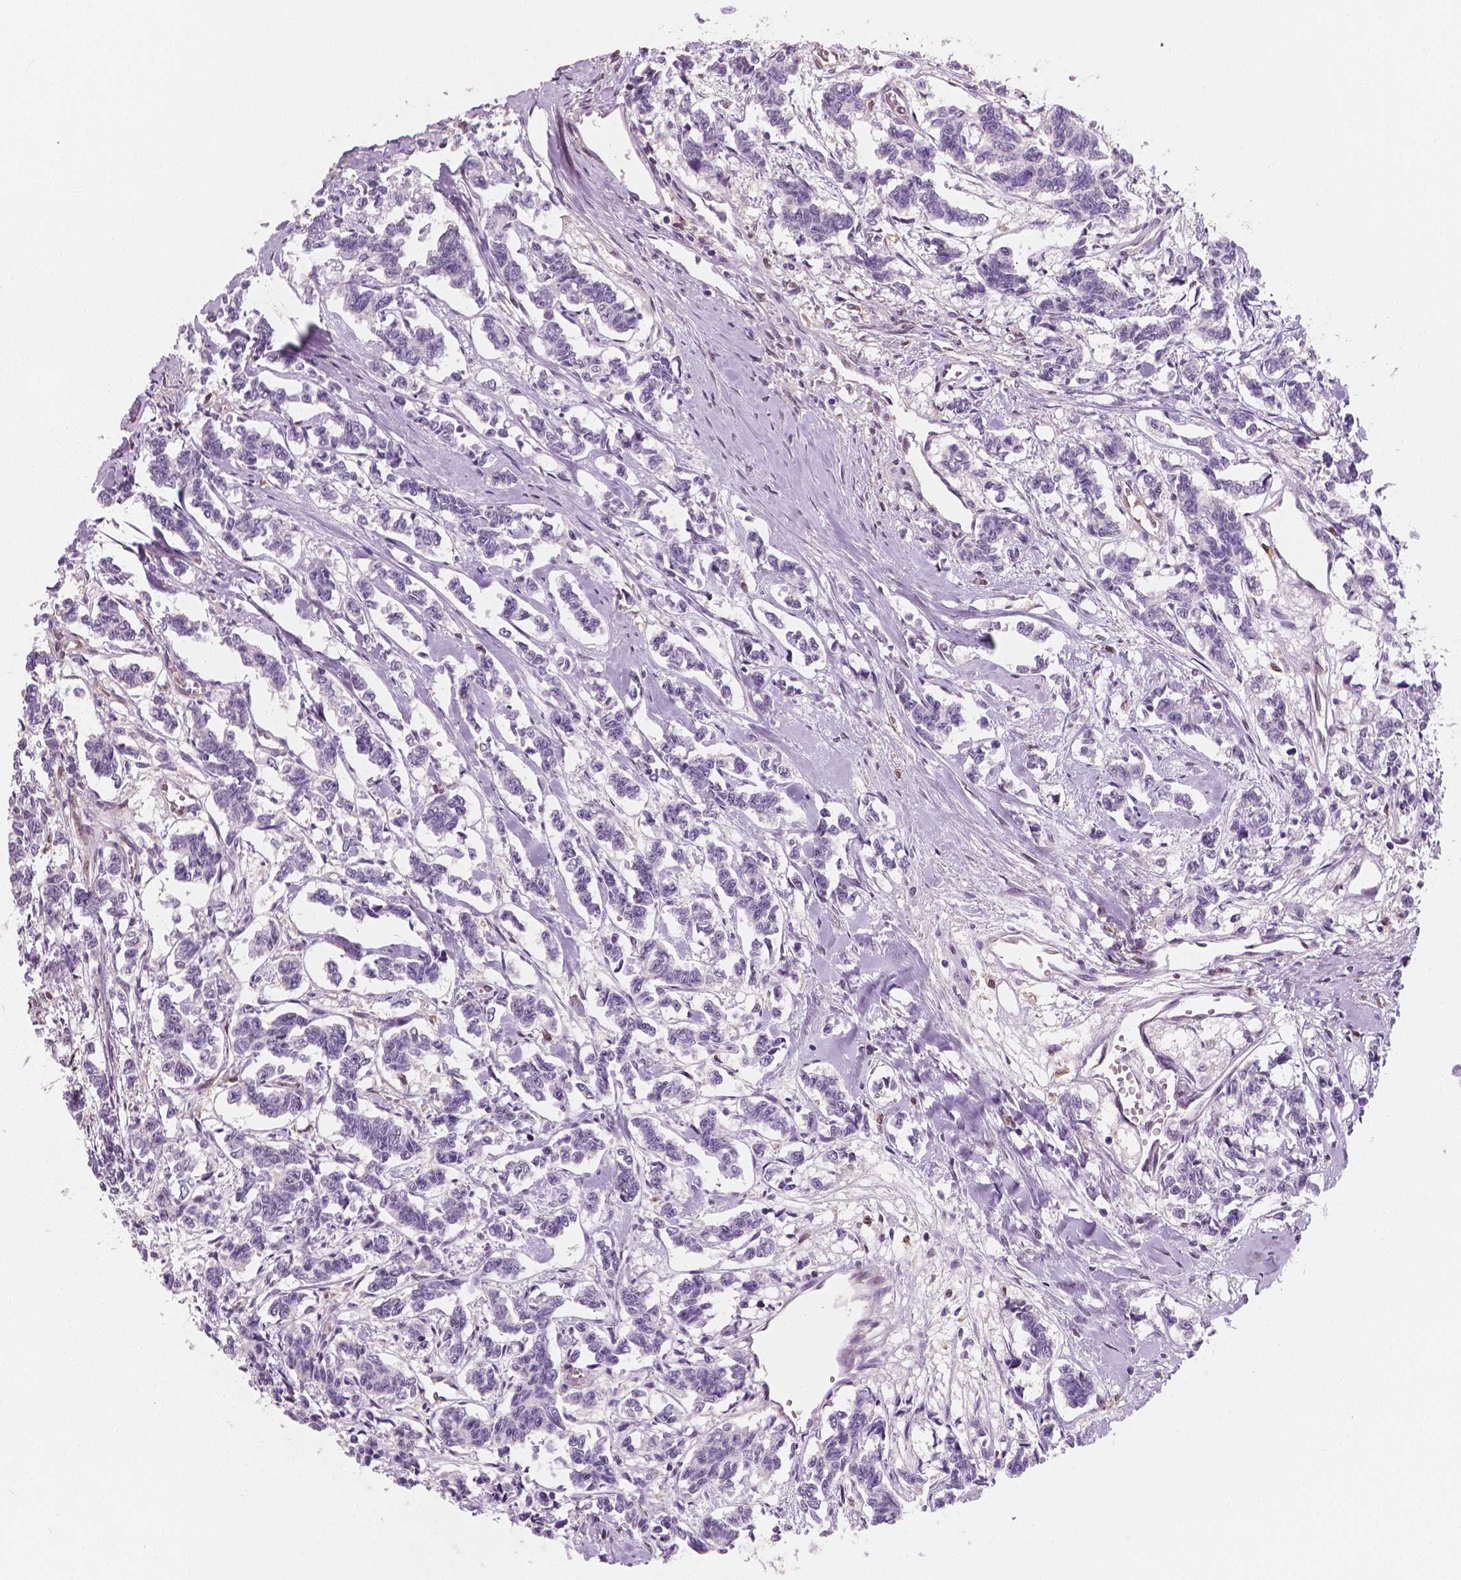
{"staining": {"intensity": "negative", "quantity": "none", "location": "none"}, "tissue": "carcinoid", "cell_type": "Tumor cells", "image_type": "cancer", "snomed": [{"axis": "morphology", "description": "Carcinoid, malignant, NOS"}, {"axis": "topography", "description": "Kidney"}], "caption": "Immunohistochemistry (IHC) image of neoplastic tissue: human malignant carcinoid stained with DAB (3,3'-diaminobenzidine) reveals no significant protein positivity in tumor cells.", "gene": "TNFAIP2", "patient": {"sex": "female", "age": 41}}